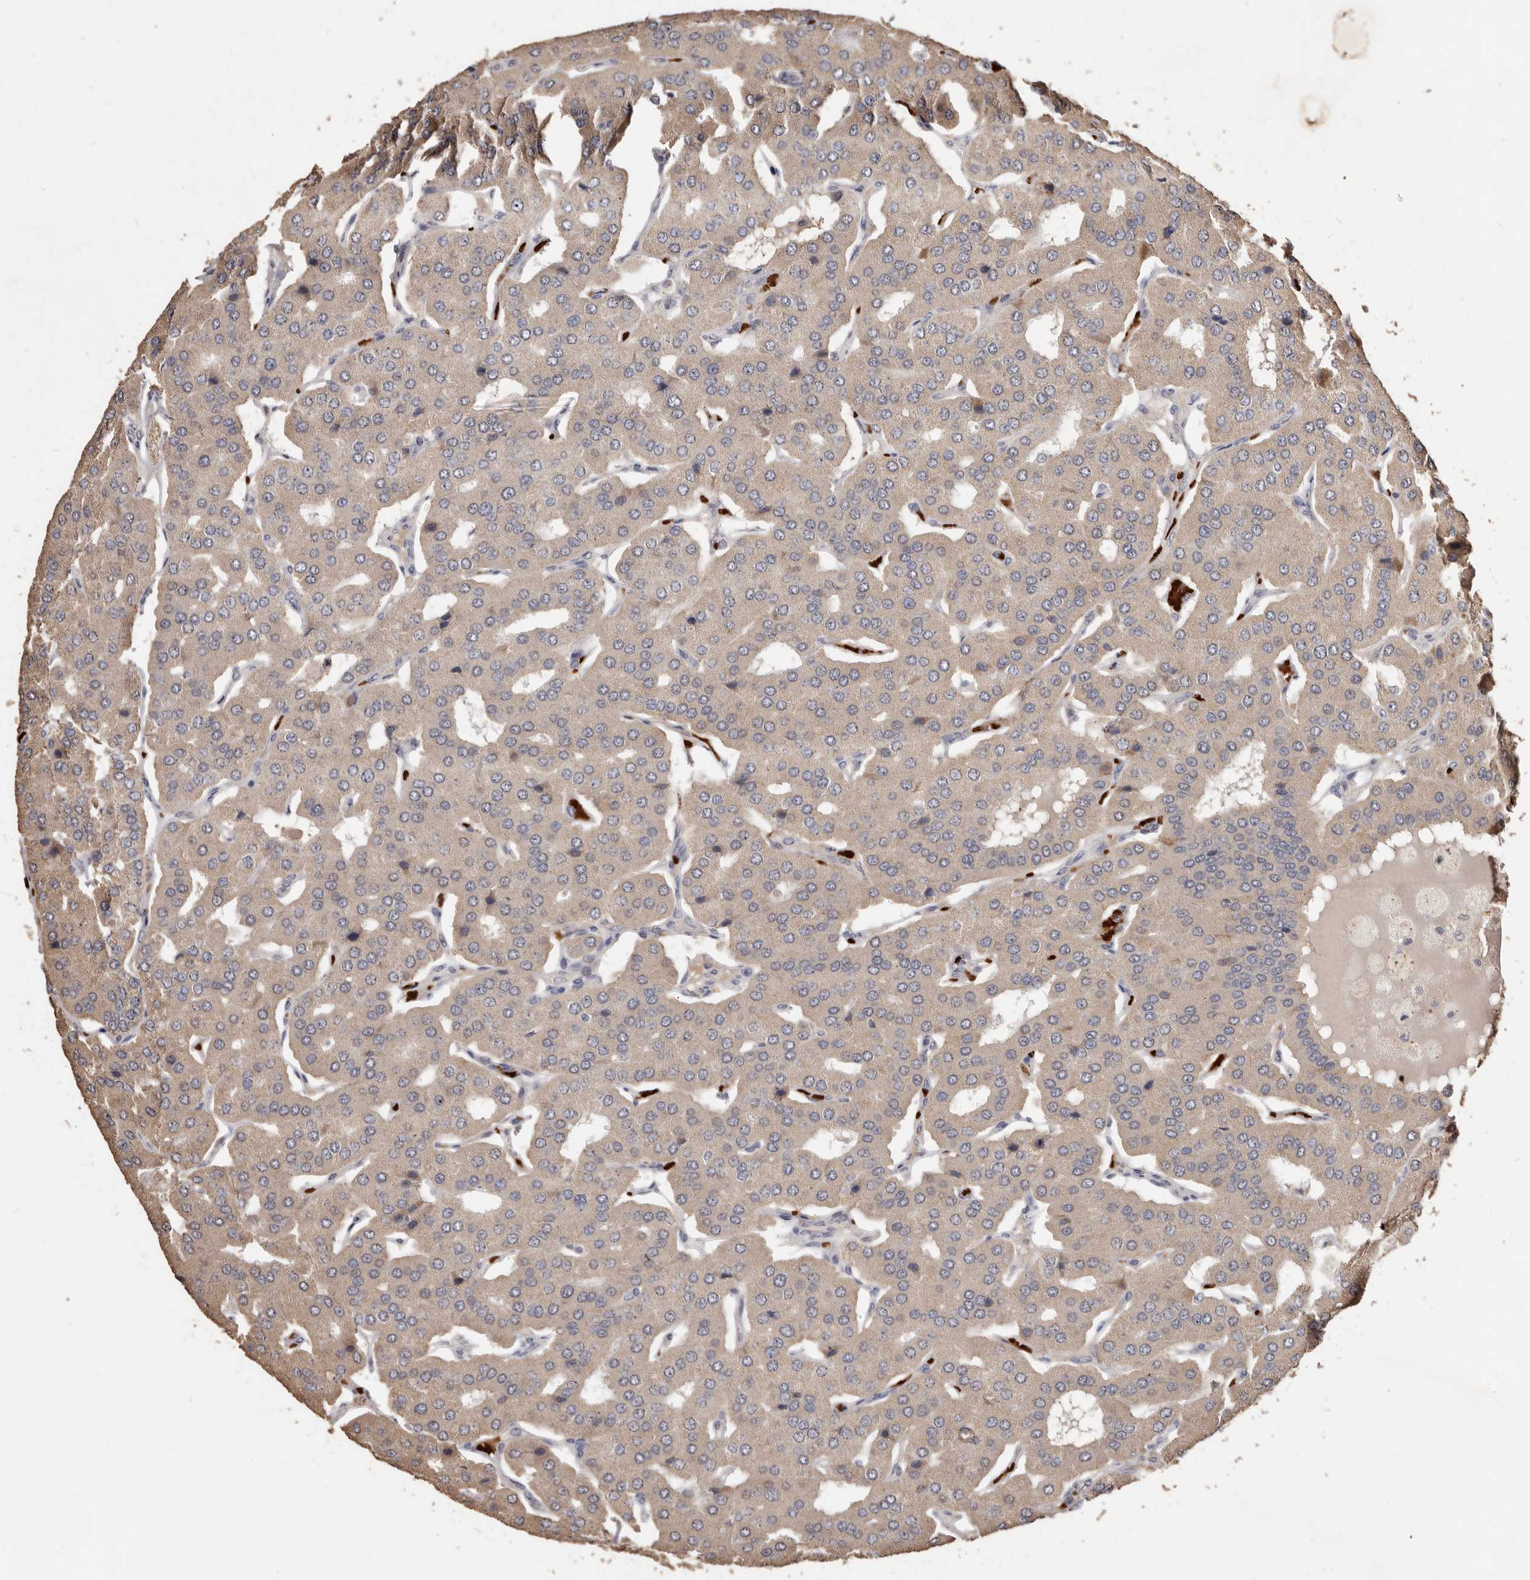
{"staining": {"intensity": "weak", "quantity": ">75%", "location": "cytoplasmic/membranous"}, "tissue": "parathyroid gland", "cell_type": "Glandular cells", "image_type": "normal", "snomed": [{"axis": "morphology", "description": "Normal tissue, NOS"}, {"axis": "morphology", "description": "Adenoma, NOS"}, {"axis": "topography", "description": "Parathyroid gland"}], "caption": "Protein staining demonstrates weak cytoplasmic/membranous expression in about >75% of glandular cells in normal parathyroid gland. (Brightfield microscopy of DAB IHC at high magnification).", "gene": "GRAMD2A", "patient": {"sex": "female", "age": 86}}